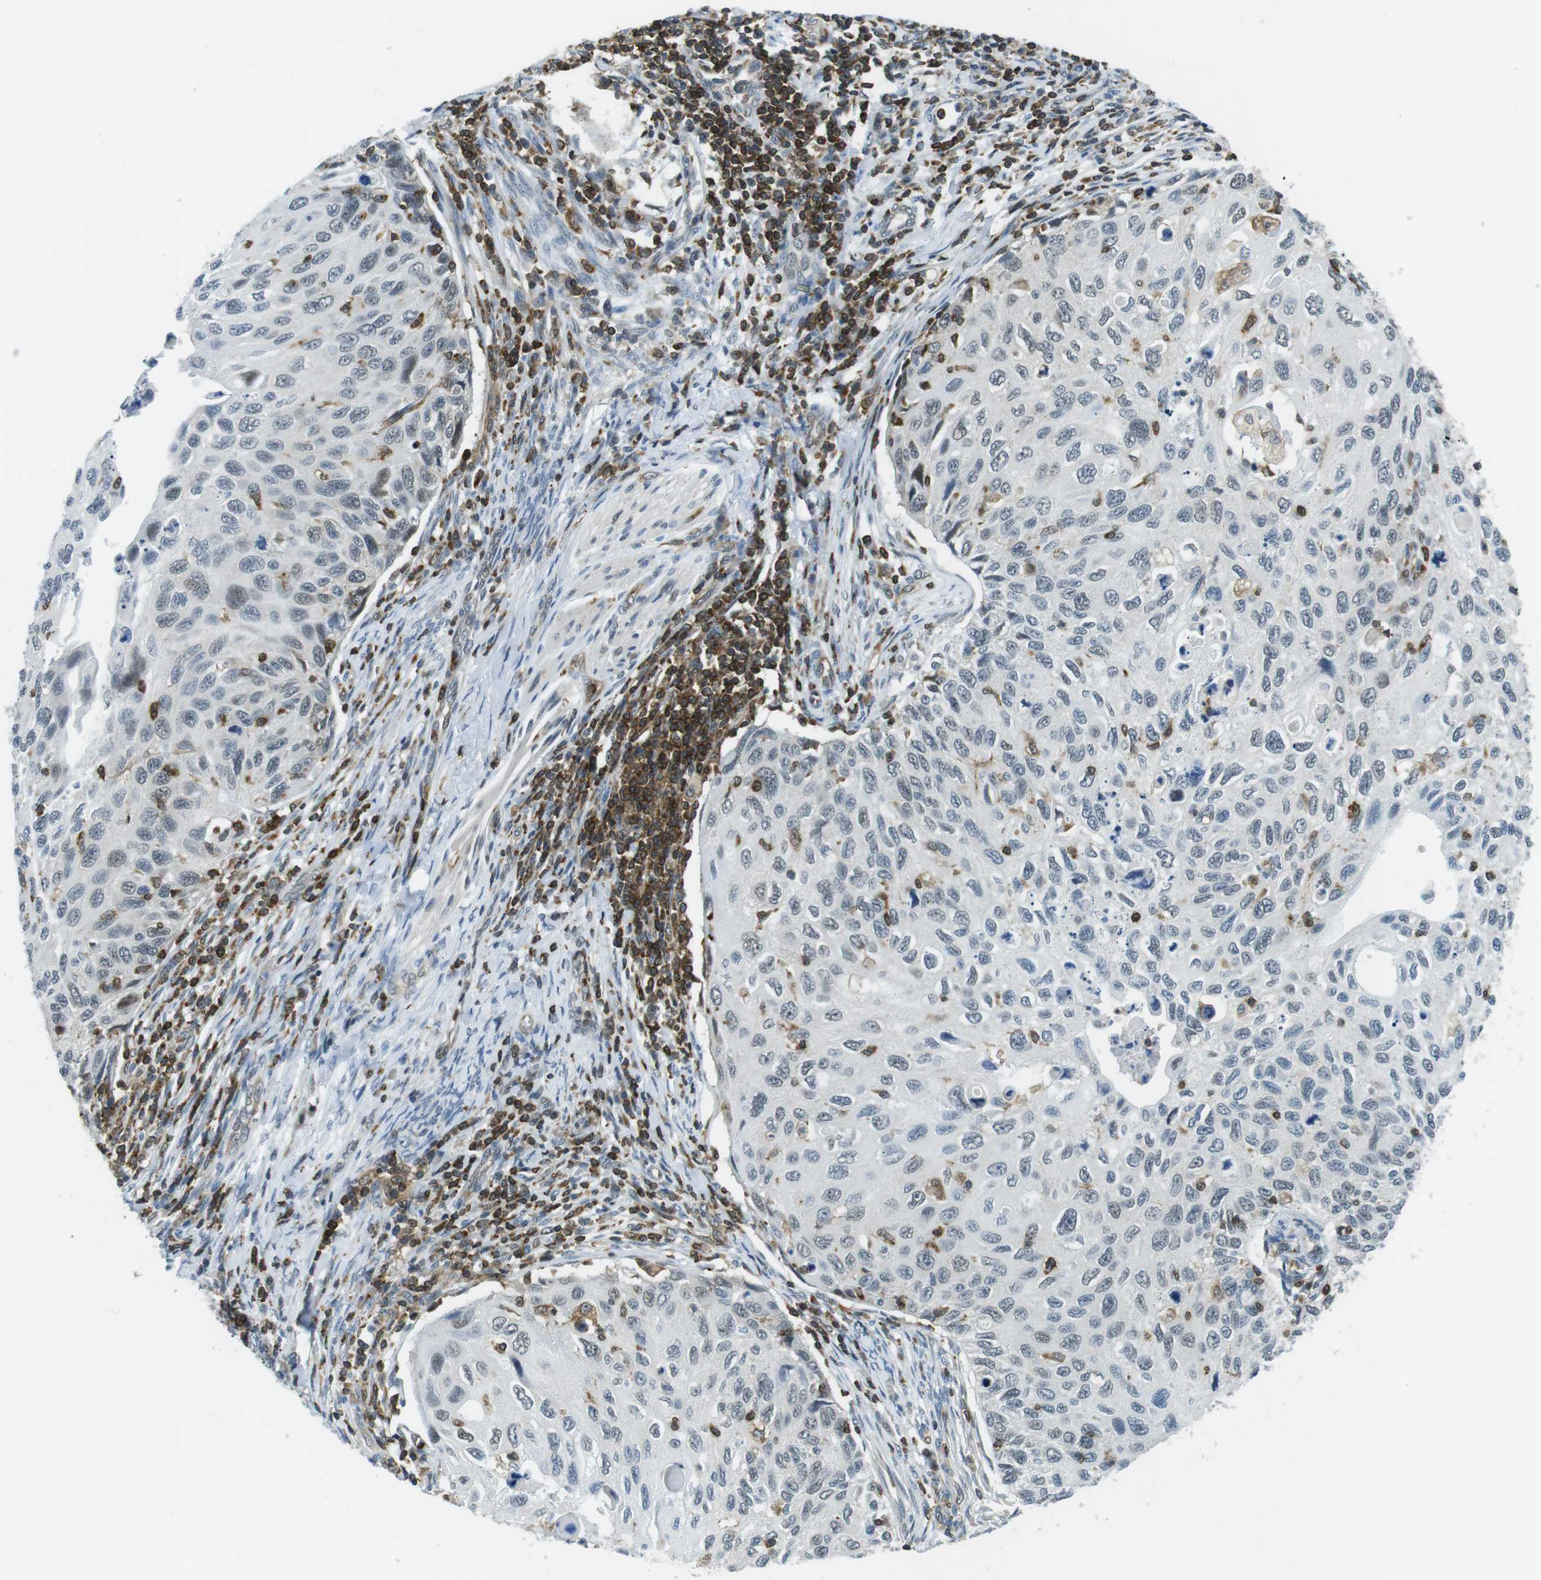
{"staining": {"intensity": "negative", "quantity": "none", "location": "none"}, "tissue": "cervical cancer", "cell_type": "Tumor cells", "image_type": "cancer", "snomed": [{"axis": "morphology", "description": "Squamous cell carcinoma, NOS"}, {"axis": "topography", "description": "Cervix"}], "caption": "A photomicrograph of human squamous cell carcinoma (cervical) is negative for staining in tumor cells.", "gene": "STK10", "patient": {"sex": "female", "age": 70}}